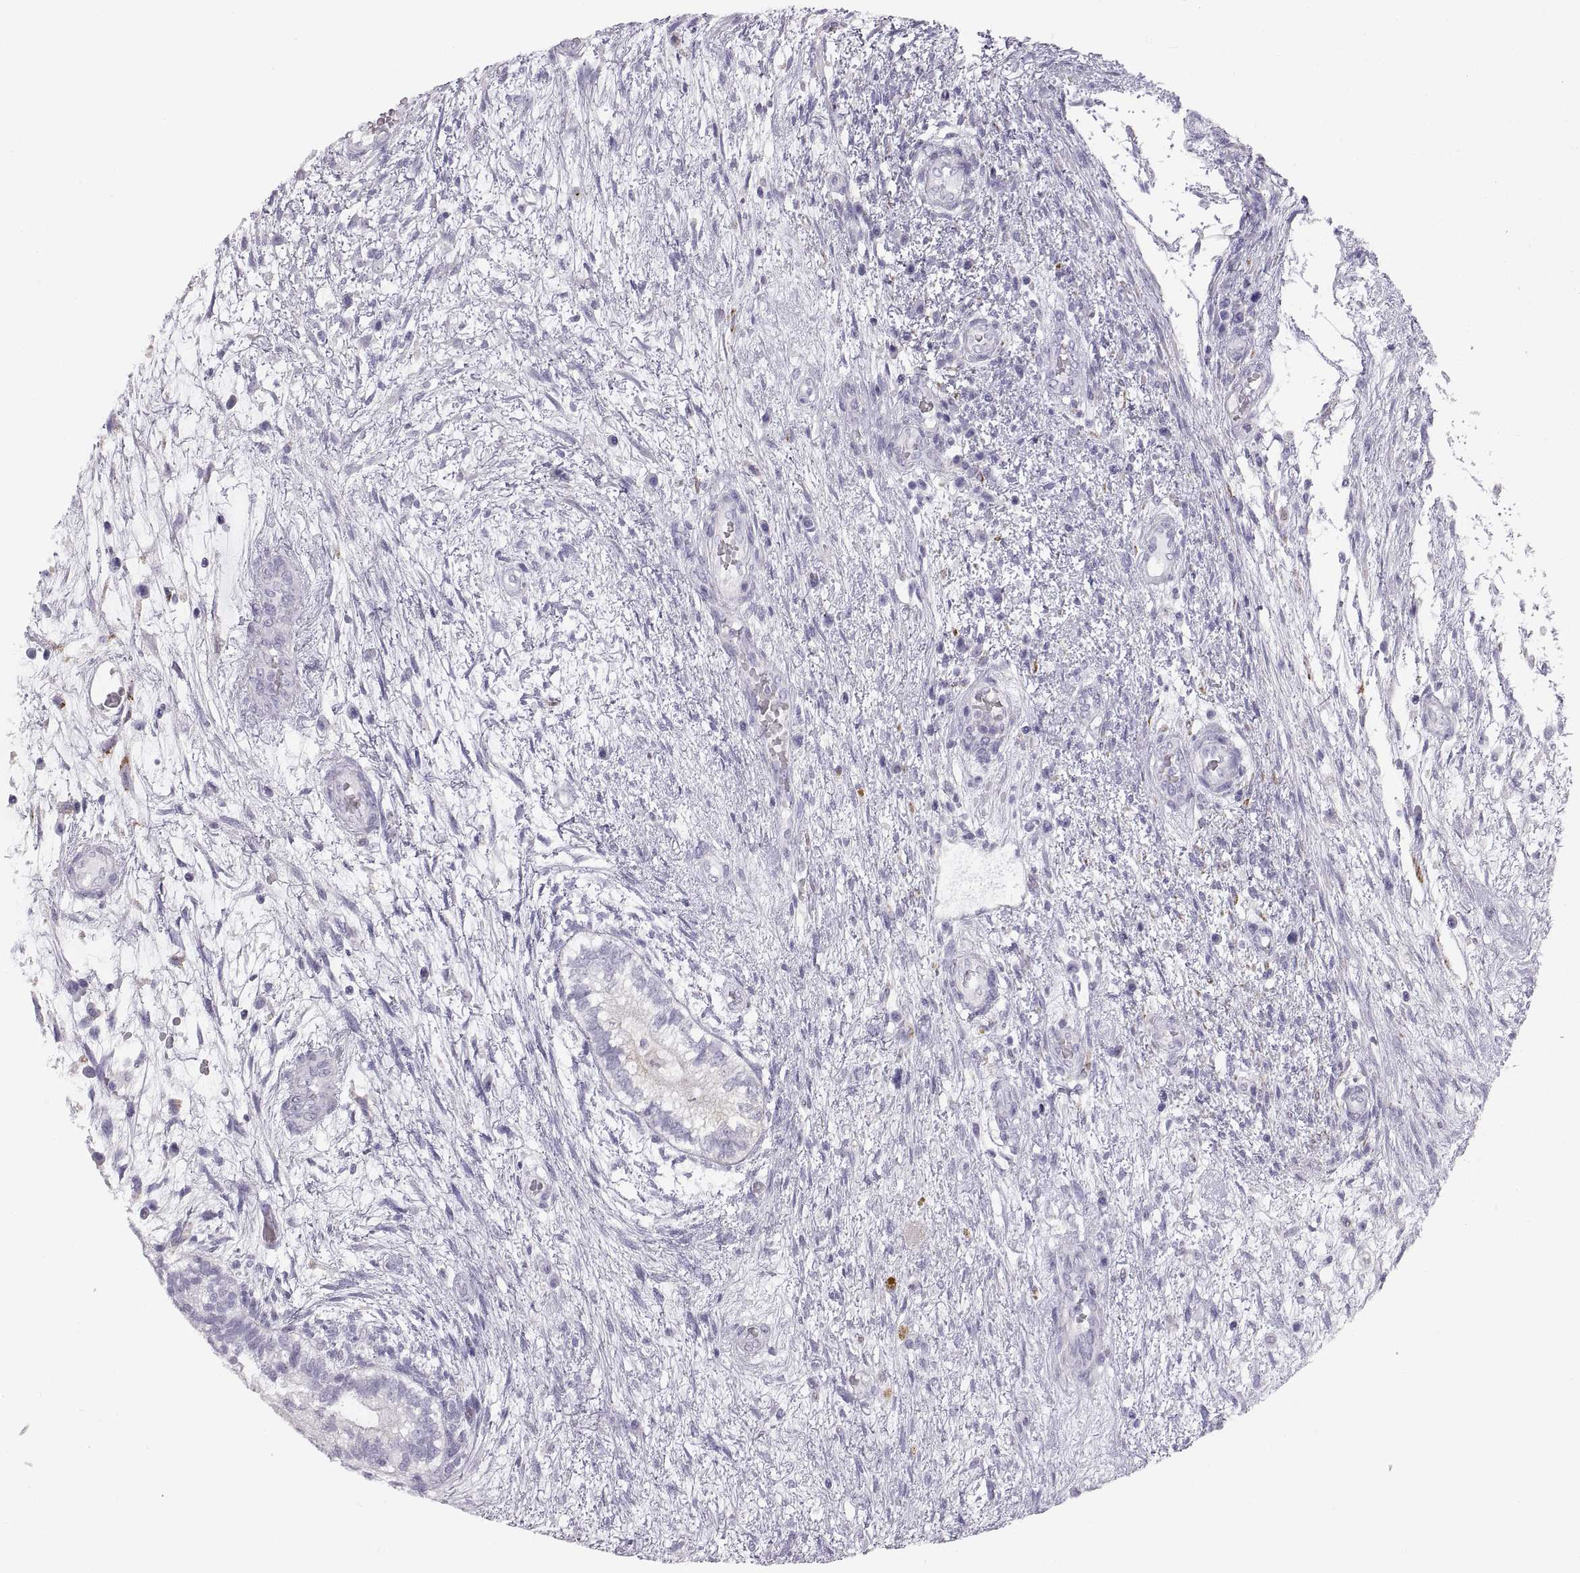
{"staining": {"intensity": "negative", "quantity": "none", "location": "none"}, "tissue": "testis cancer", "cell_type": "Tumor cells", "image_type": "cancer", "snomed": [{"axis": "morphology", "description": "Normal tissue, NOS"}, {"axis": "morphology", "description": "Carcinoma, Embryonal, NOS"}, {"axis": "topography", "description": "Testis"}, {"axis": "topography", "description": "Epididymis"}], "caption": "Tumor cells are negative for protein expression in human testis cancer. (DAB IHC visualized using brightfield microscopy, high magnification).", "gene": "COL9A3", "patient": {"sex": "male", "age": 32}}